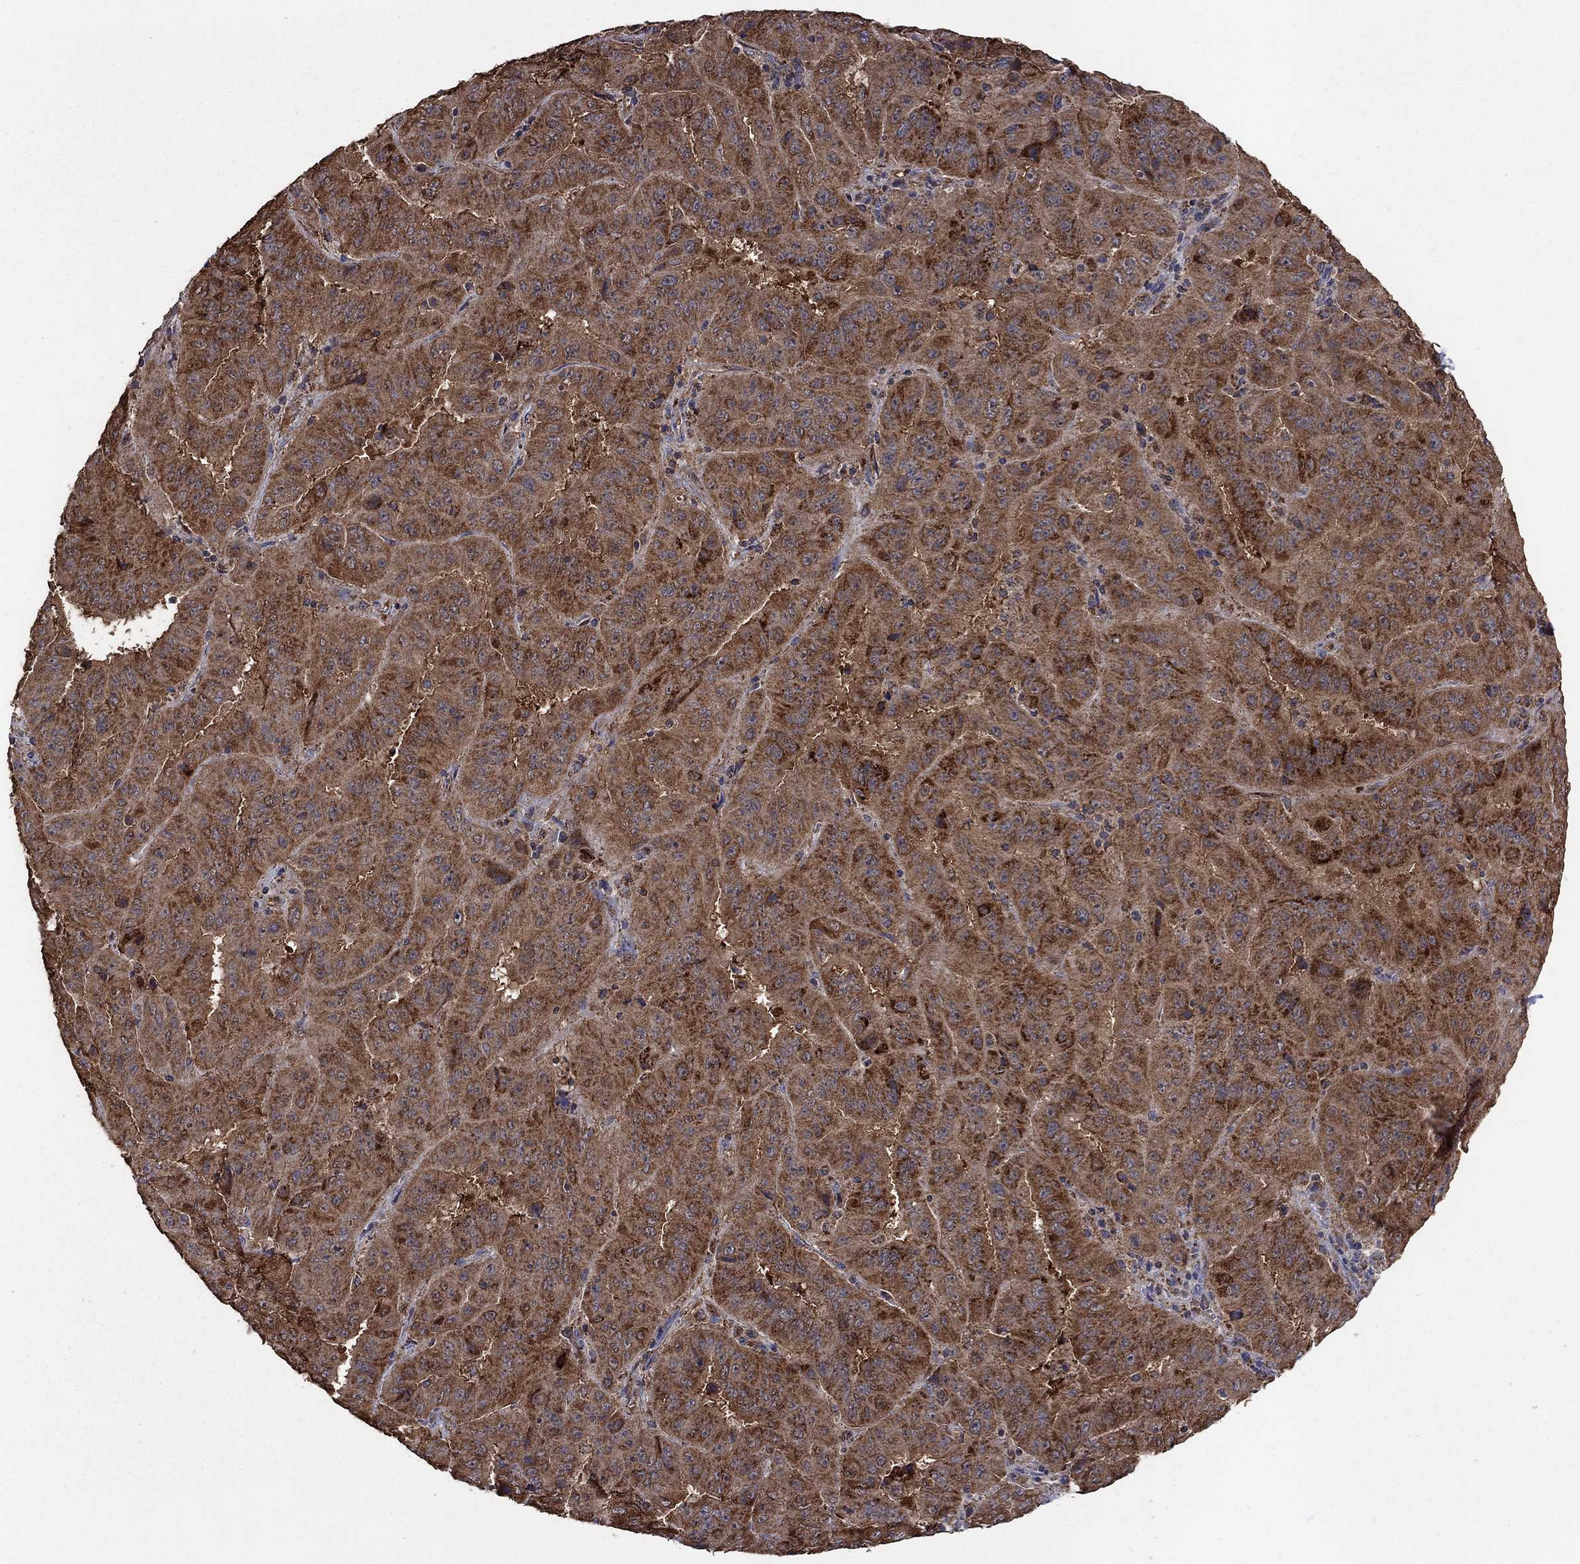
{"staining": {"intensity": "moderate", "quantity": ">75%", "location": "cytoplasmic/membranous"}, "tissue": "pancreatic cancer", "cell_type": "Tumor cells", "image_type": "cancer", "snomed": [{"axis": "morphology", "description": "Adenocarcinoma, NOS"}, {"axis": "topography", "description": "Pancreas"}], "caption": "Immunohistochemistry (IHC) (DAB (3,3'-diaminobenzidine)) staining of adenocarcinoma (pancreatic) shows moderate cytoplasmic/membranous protein expression in approximately >75% of tumor cells.", "gene": "DPH1", "patient": {"sex": "male", "age": 63}}